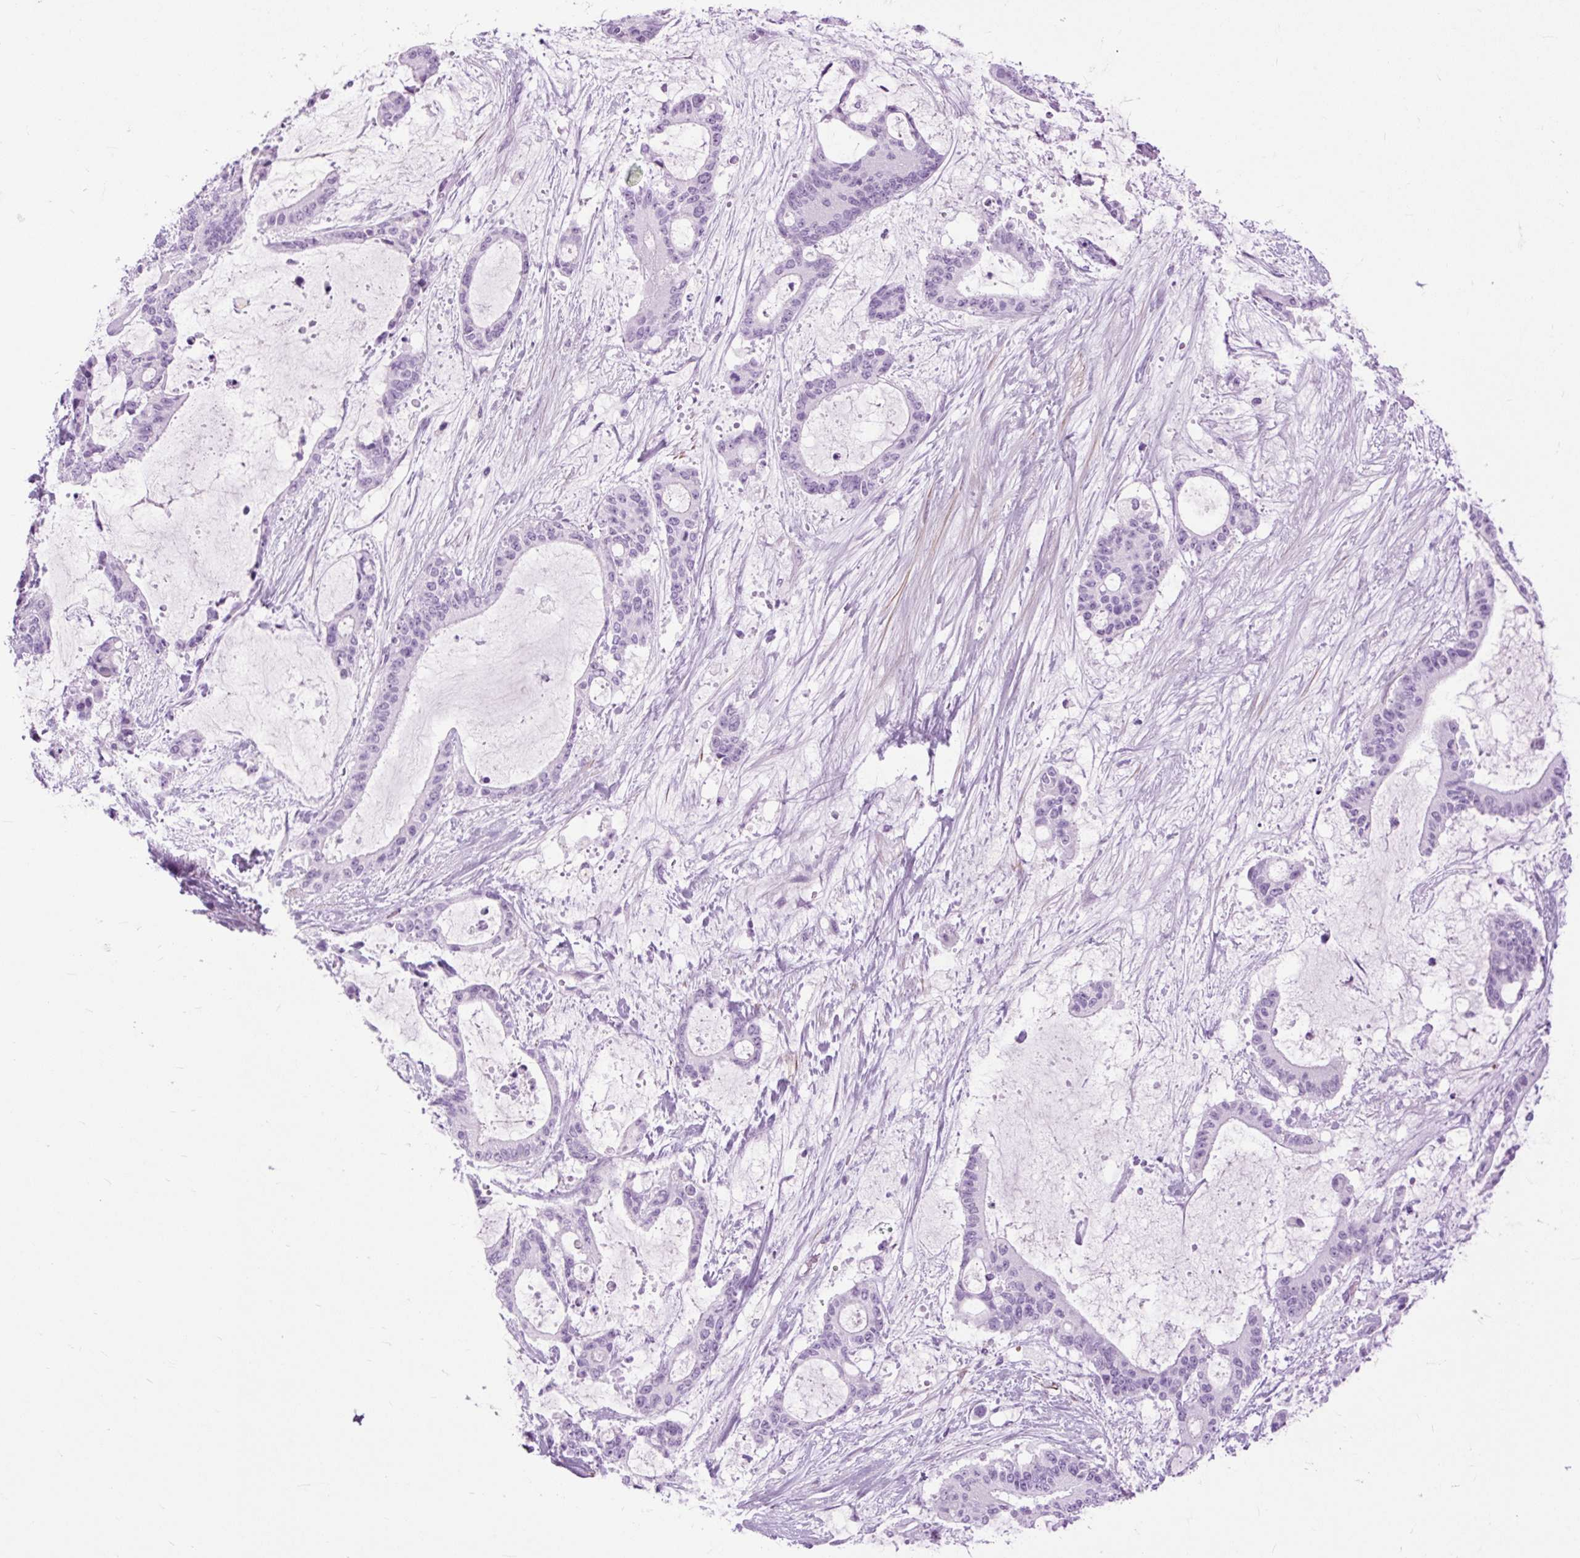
{"staining": {"intensity": "negative", "quantity": "none", "location": "none"}, "tissue": "liver cancer", "cell_type": "Tumor cells", "image_type": "cancer", "snomed": [{"axis": "morphology", "description": "Normal tissue, NOS"}, {"axis": "morphology", "description": "Cholangiocarcinoma"}, {"axis": "topography", "description": "Liver"}, {"axis": "topography", "description": "Peripheral nerve tissue"}], "caption": "Photomicrograph shows no protein expression in tumor cells of liver cholangiocarcinoma tissue.", "gene": "DPP6", "patient": {"sex": "female", "age": 73}}